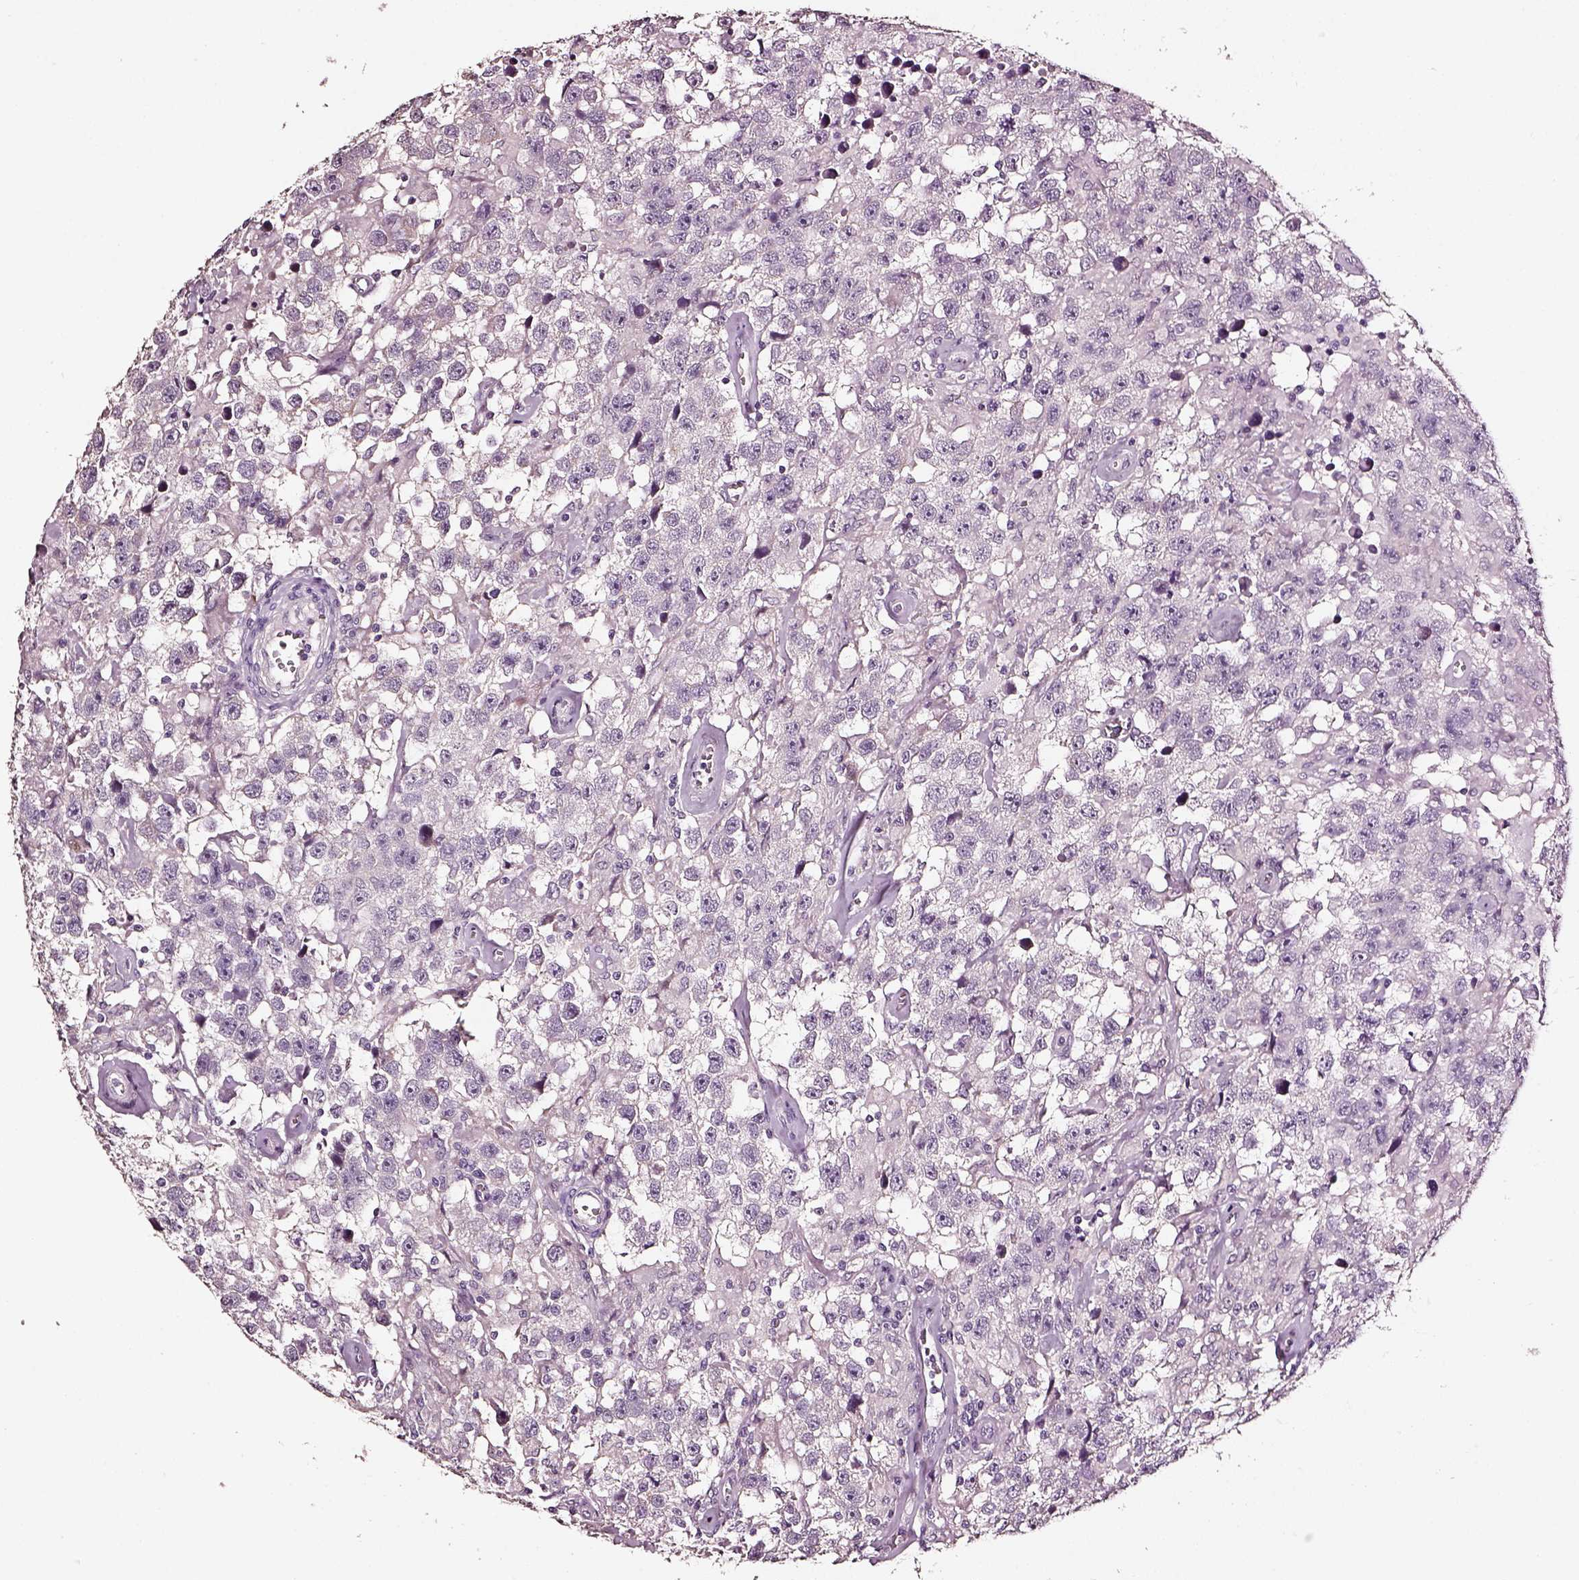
{"staining": {"intensity": "negative", "quantity": "none", "location": "none"}, "tissue": "testis cancer", "cell_type": "Tumor cells", "image_type": "cancer", "snomed": [{"axis": "morphology", "description": "Seminoma, NOS"}, {"axis": "topography", "description": "Testis"}], "caption": "Immunohistochemistry (IHC) of testis seminoma exhibits no positivity in tumor cells.", "gene": "AADAT", "patient": {"sex": "male", "age": 43}}